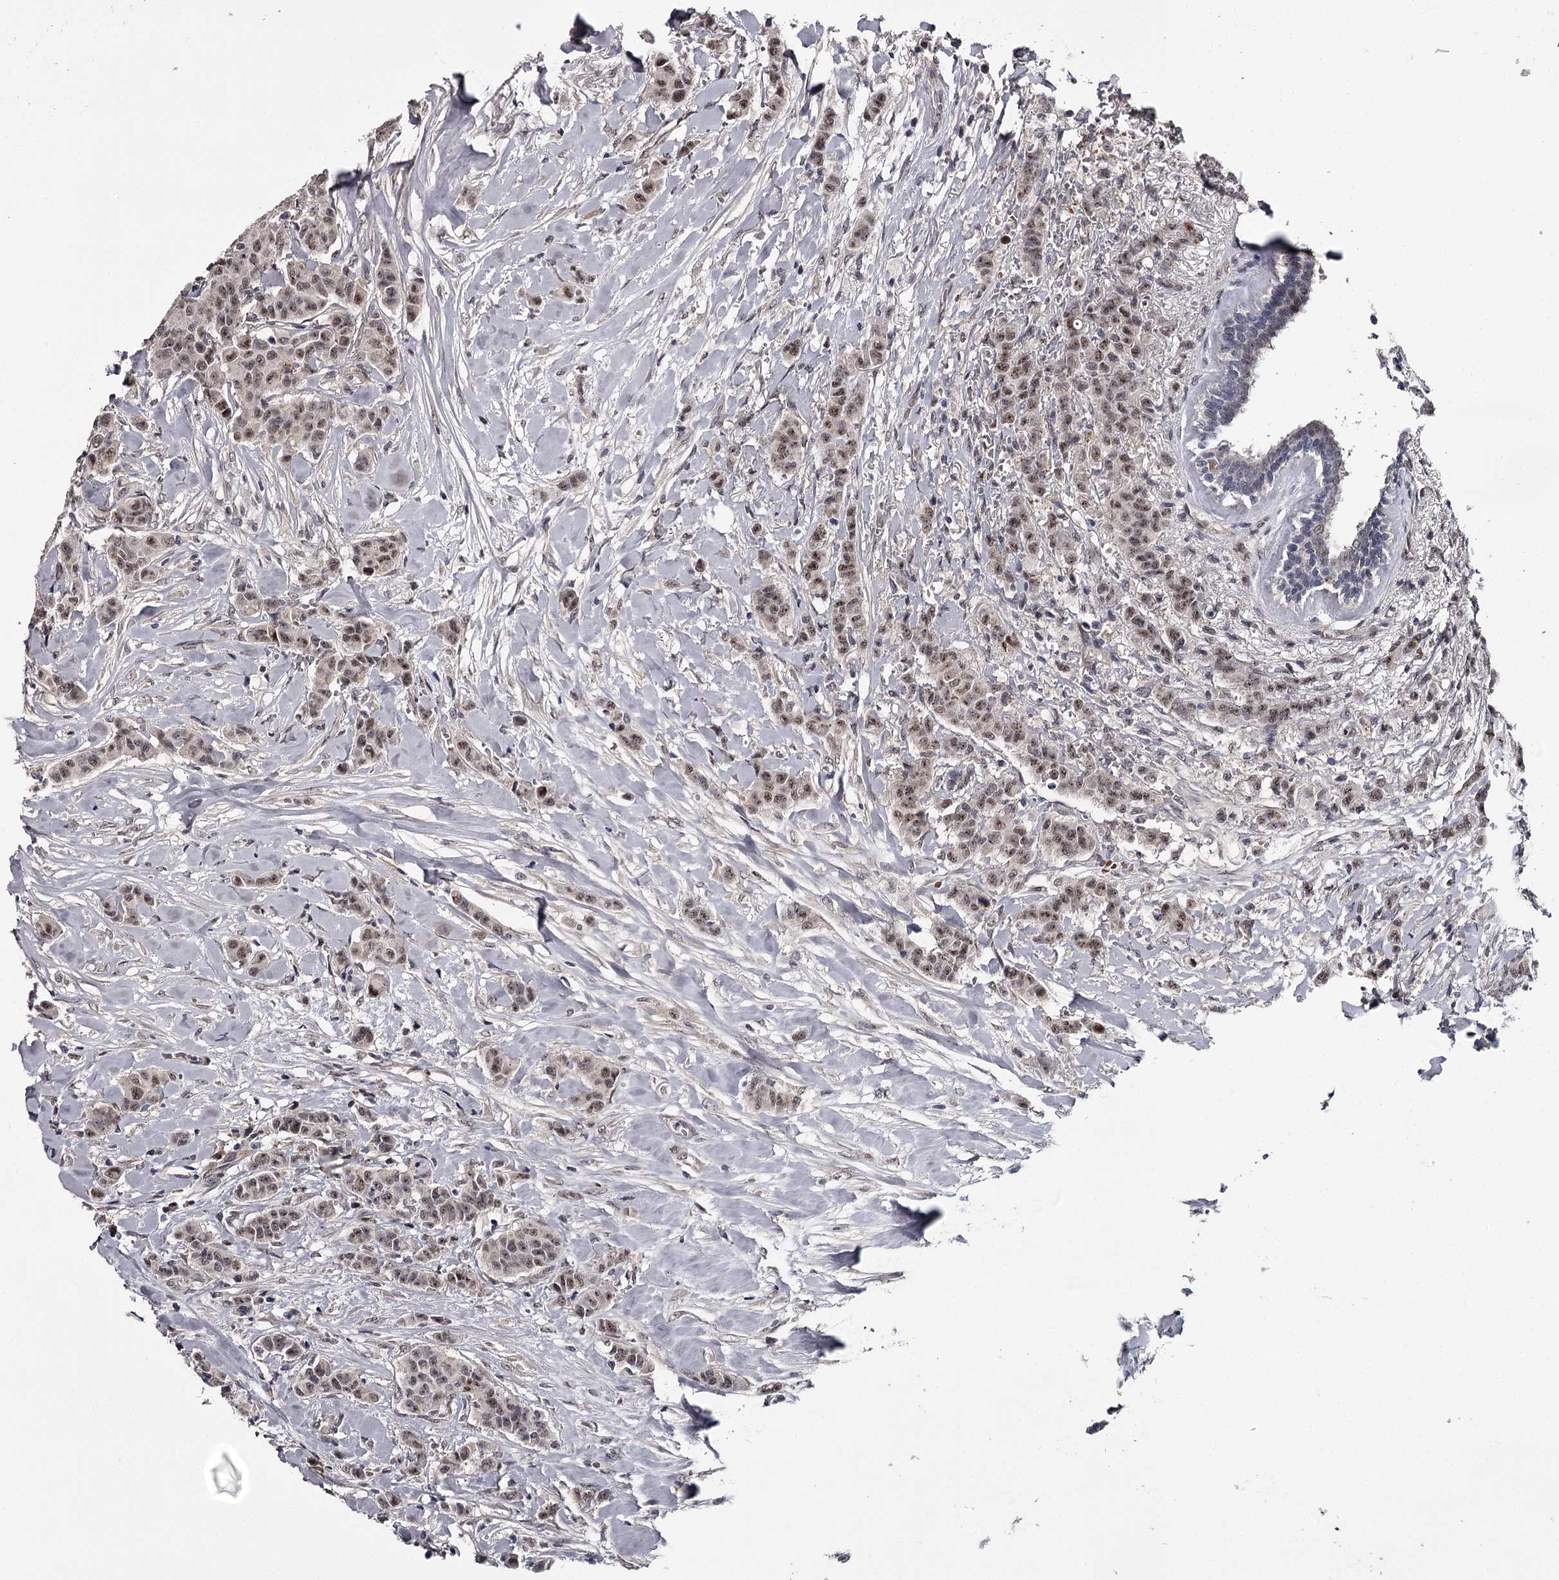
{"staining": {"intensity": "weak", "quantity": ">75%", "location": "nuclear"}, "tissue": "breast cancer", "cell_type": "Tumor cells", "image_type": "cancer", "snomed": [{"axis": "morphology", "description": "Duct carcinoma"}, {"axis": "topography", "description": "Breast"}], "caption": "Approximately >75% of tumor cells in breast cancer (intraductal carcinoma) reveal weak nuclear protein expression as visualized by brown immunohistochemical staining.", "gene": "RNF44", "patient": {"sex": "female", "age": 40}}